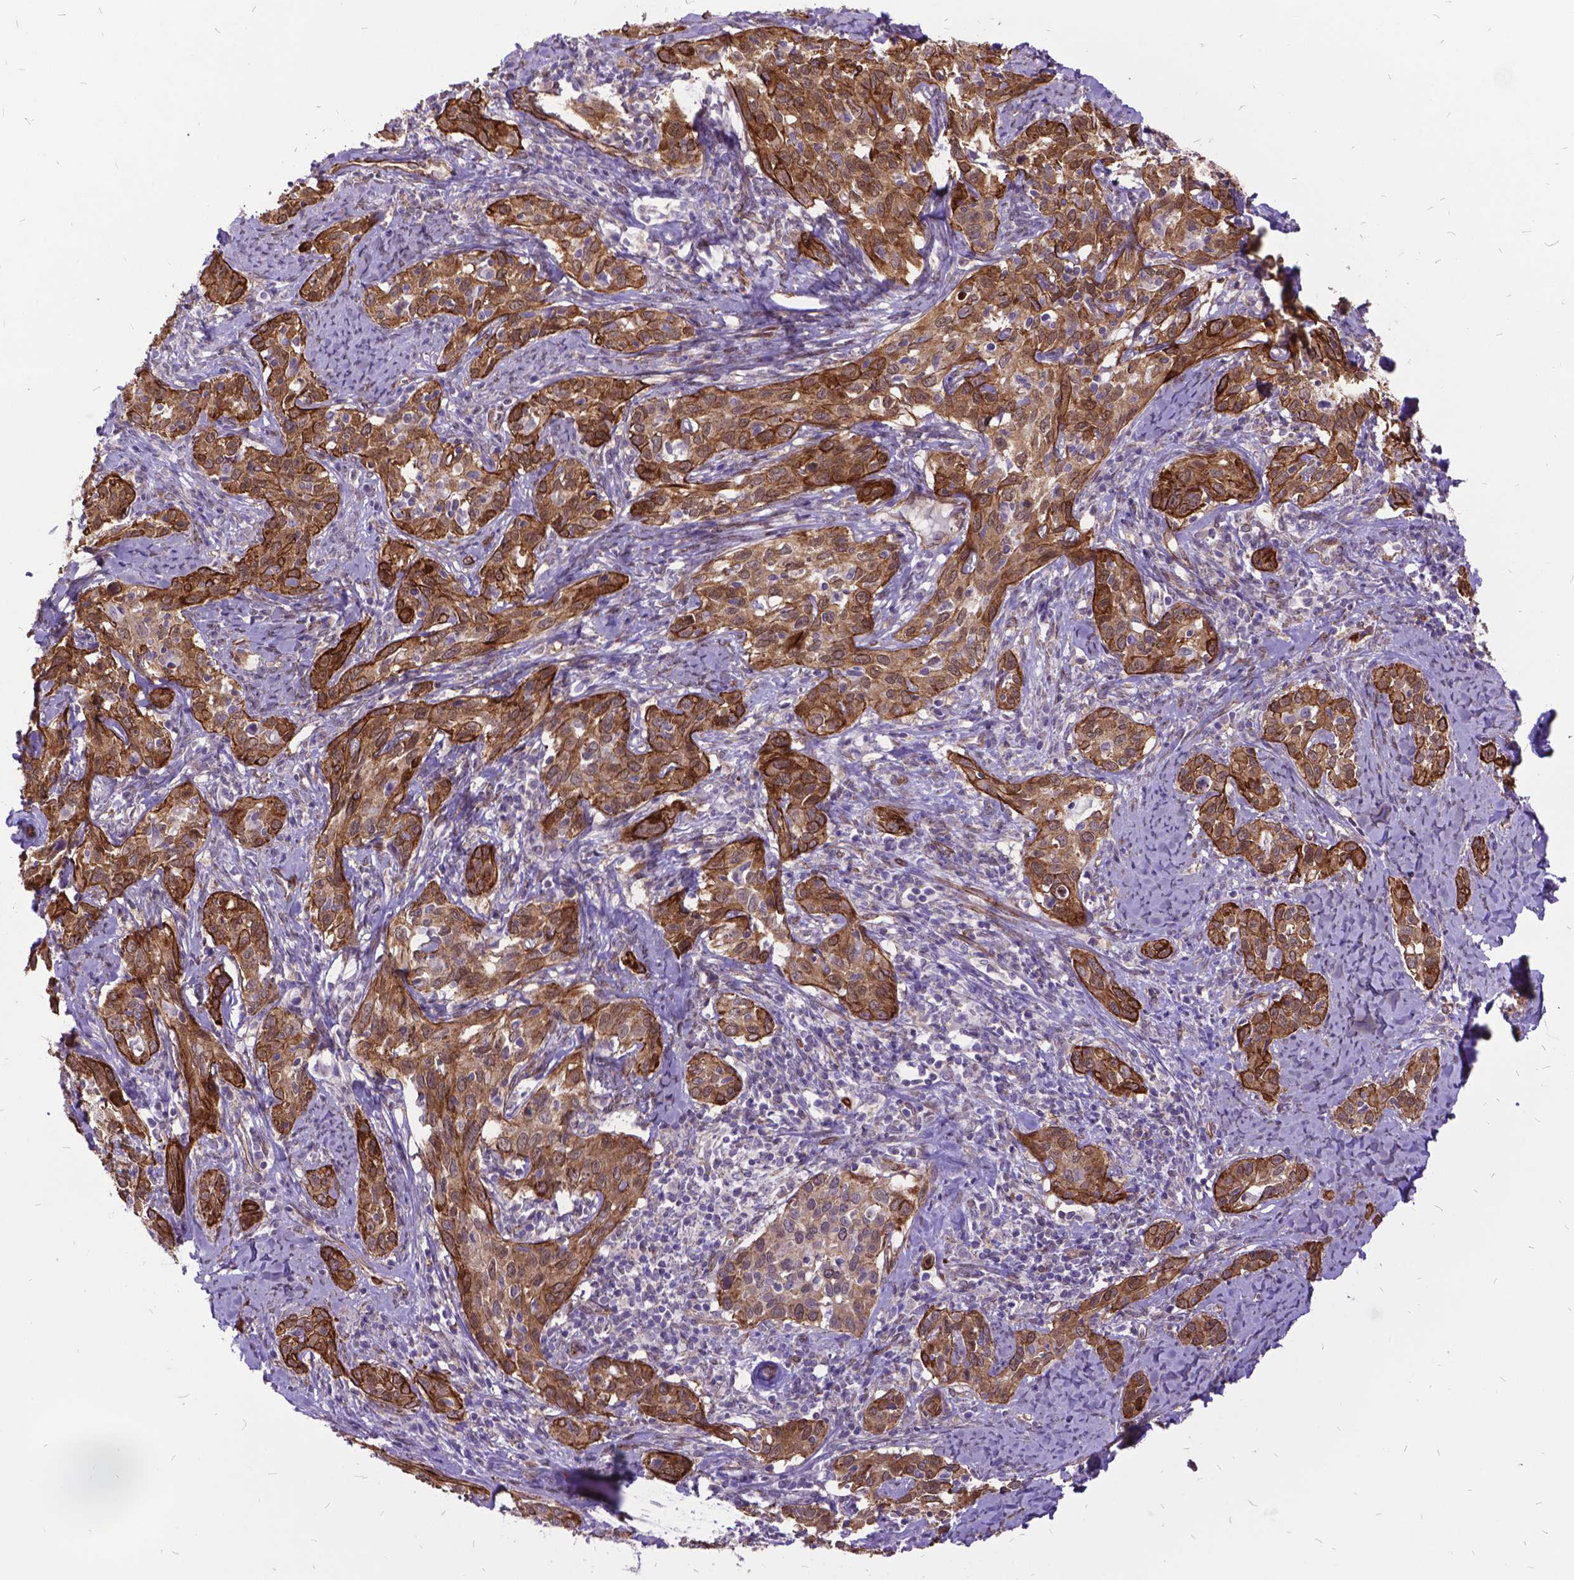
{"staining": {"intensity": "moderate", "quantity": ">75%", "location": "cytoplasmic/membranous"}, "tissue": "cervical cancer", "cell_type": "Tumor cells", "image_type": "cancer", "snomed": [{"axis": "morphology", "description": "Squamous cell carcinoma, NOS"}, {"axis": "topography", "description": "Cervix"}], "caption": "An image of human cervical cancer (squamous cell carcinoma) stained for a protein reveals moderate cytoplasmic/membranous brown staining in tumor cells.", "gene": "GRB7", "patient": {"sex": "female", "age": 51}}